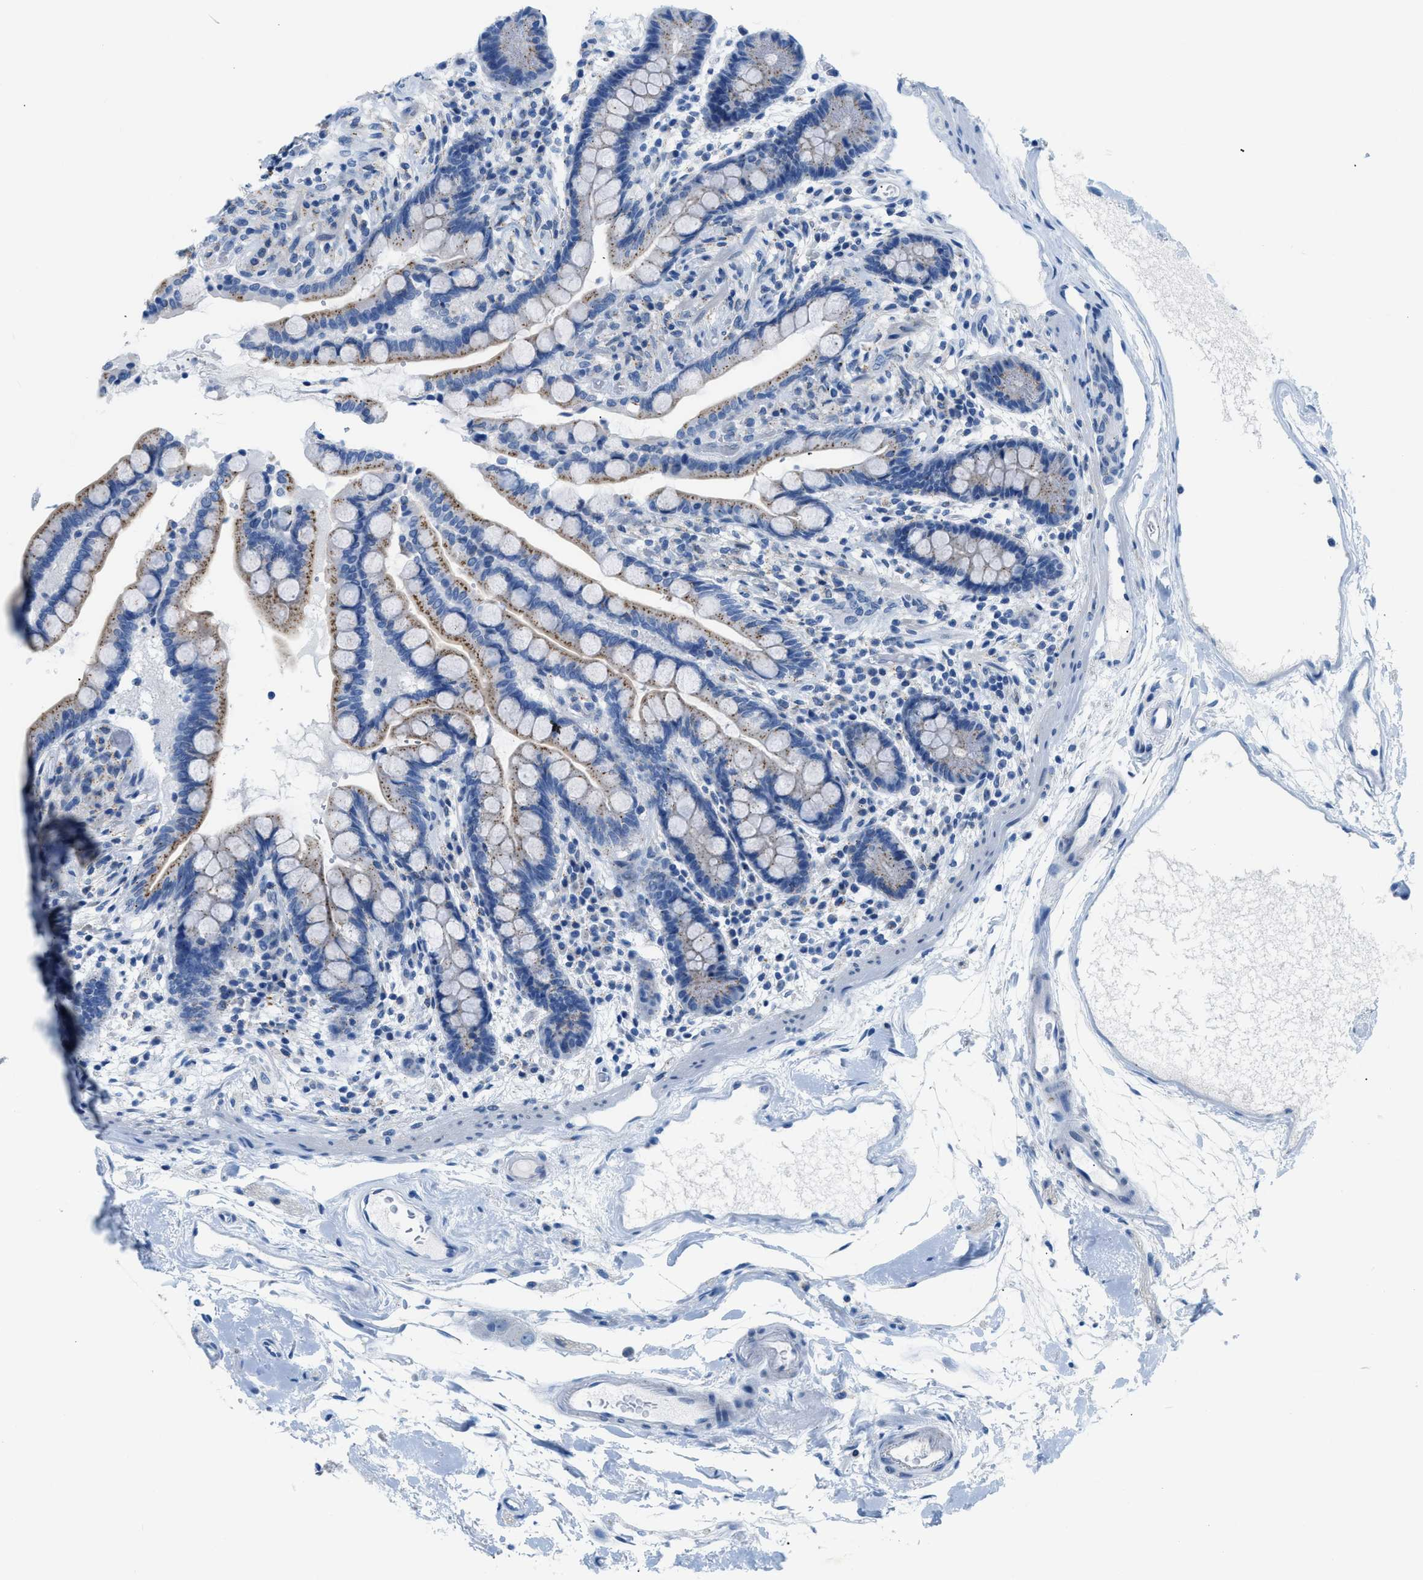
{"staining": {"intensity": "negative", "quantity": "none", "location": "none"}, "tissue": "colon", "cell_type": "Endothelial cells", "image_type": "normal", "snomed": [{"axis": "morphology", "description": "Normal tissue, NOS"}, {"axis": "topography", "description": "Colon"}], "caption": "An immunohistochemistry micrograph of benign colon is shown. There is no staining in endothelial cells of colon.", "gene": "FDCSP", "patient": {"sex": "male", "age": 73}}